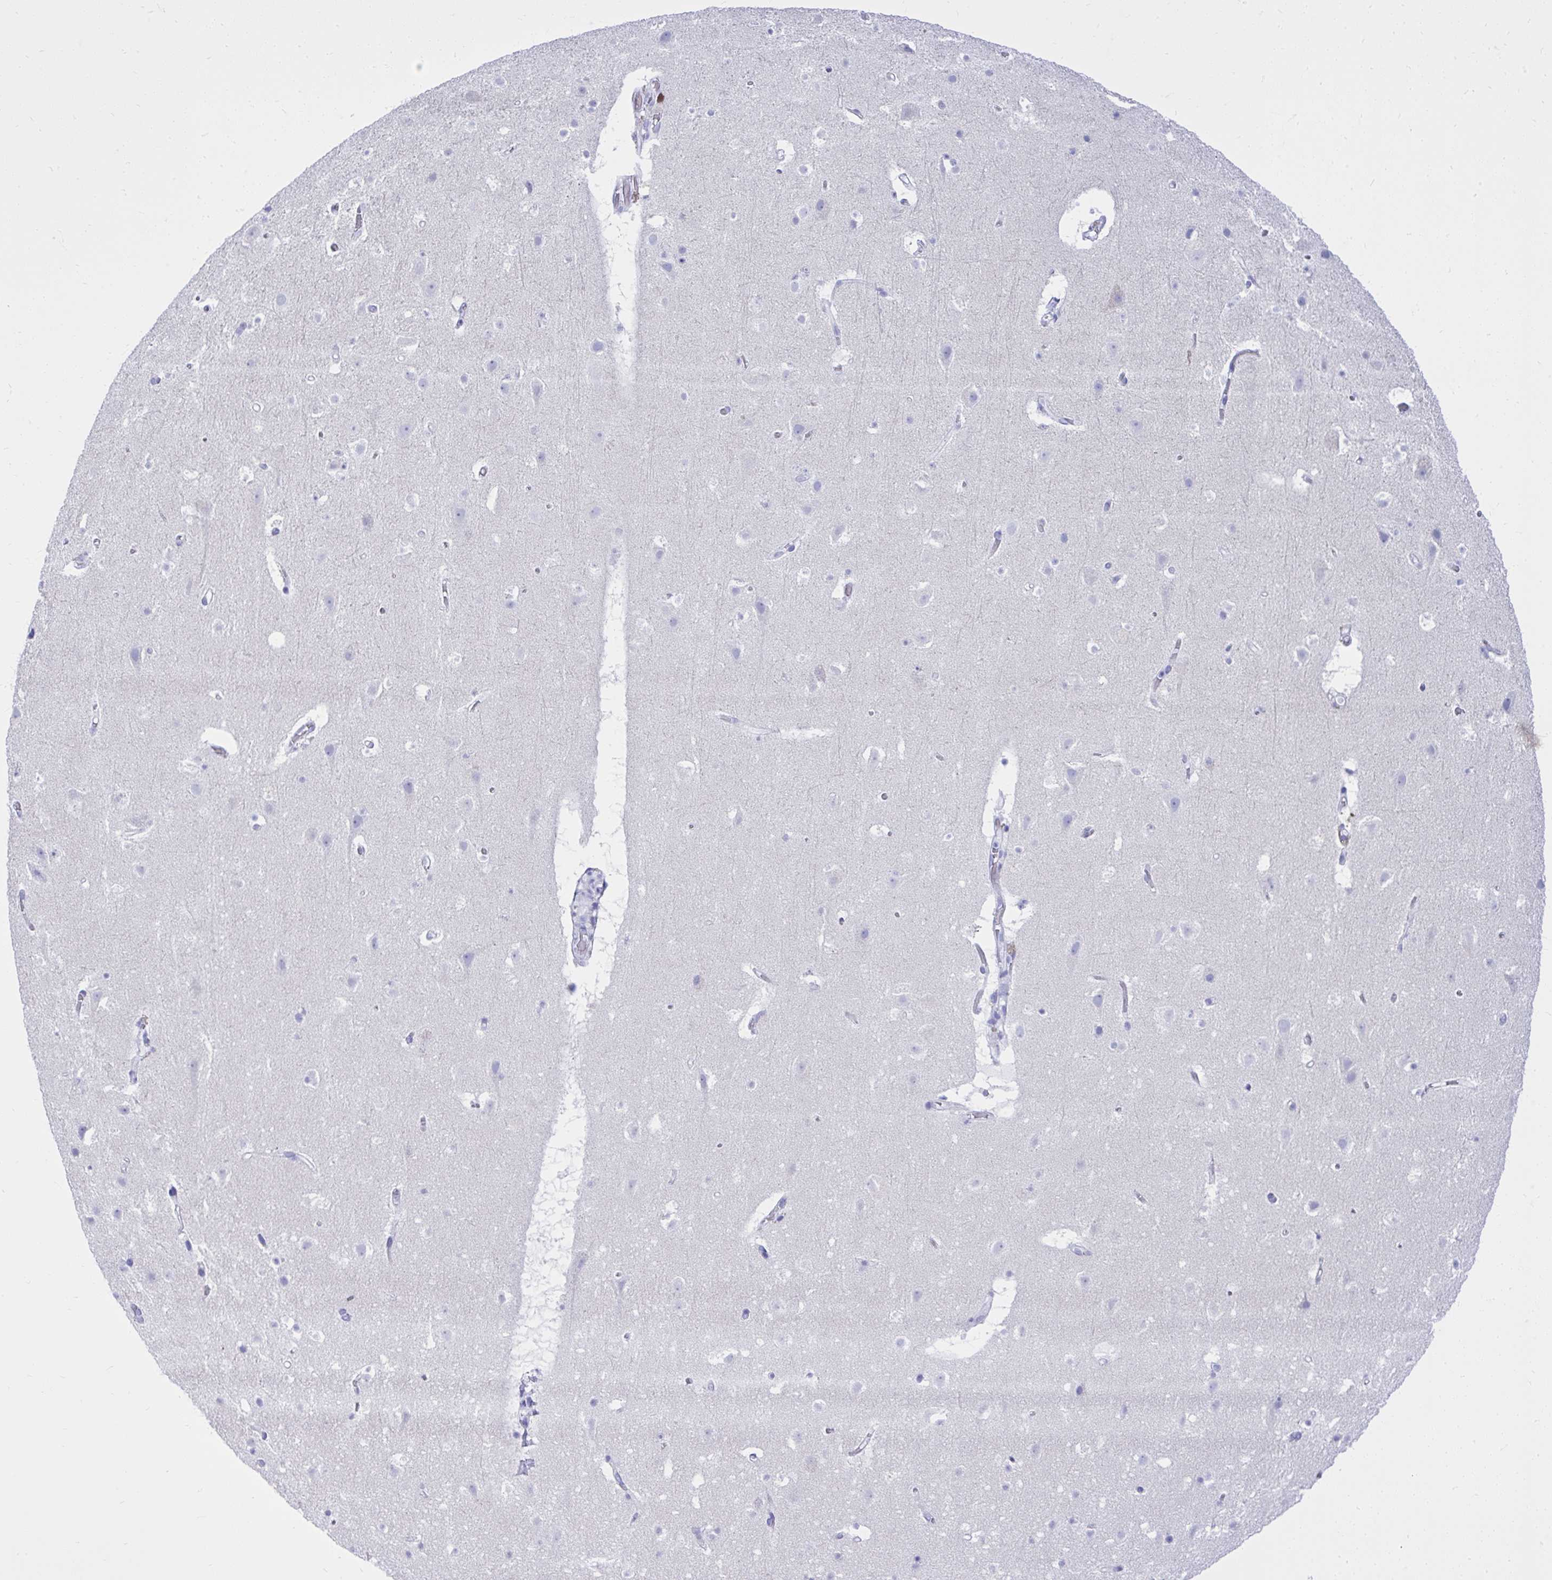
{"staining": {"intensity": "negative", "quantity": "none", "location": "none"}, "tissue": "cerebral cortex", "cell_type": "Endothelial cells", "image_type": "normal", "snomed": [{"axis": "morphology", "description": "Normal tissue, NOS"}, {"axis": "topography", "description": "Cerebral cortex"}], "caption": "This is an immunohistochemistry (IHC) histopathology image of normal human cerebral cortex. There is no expression in endothelial cells.", "gene": "BCL6B", "patient": {"sex": "female", "age": 42}}